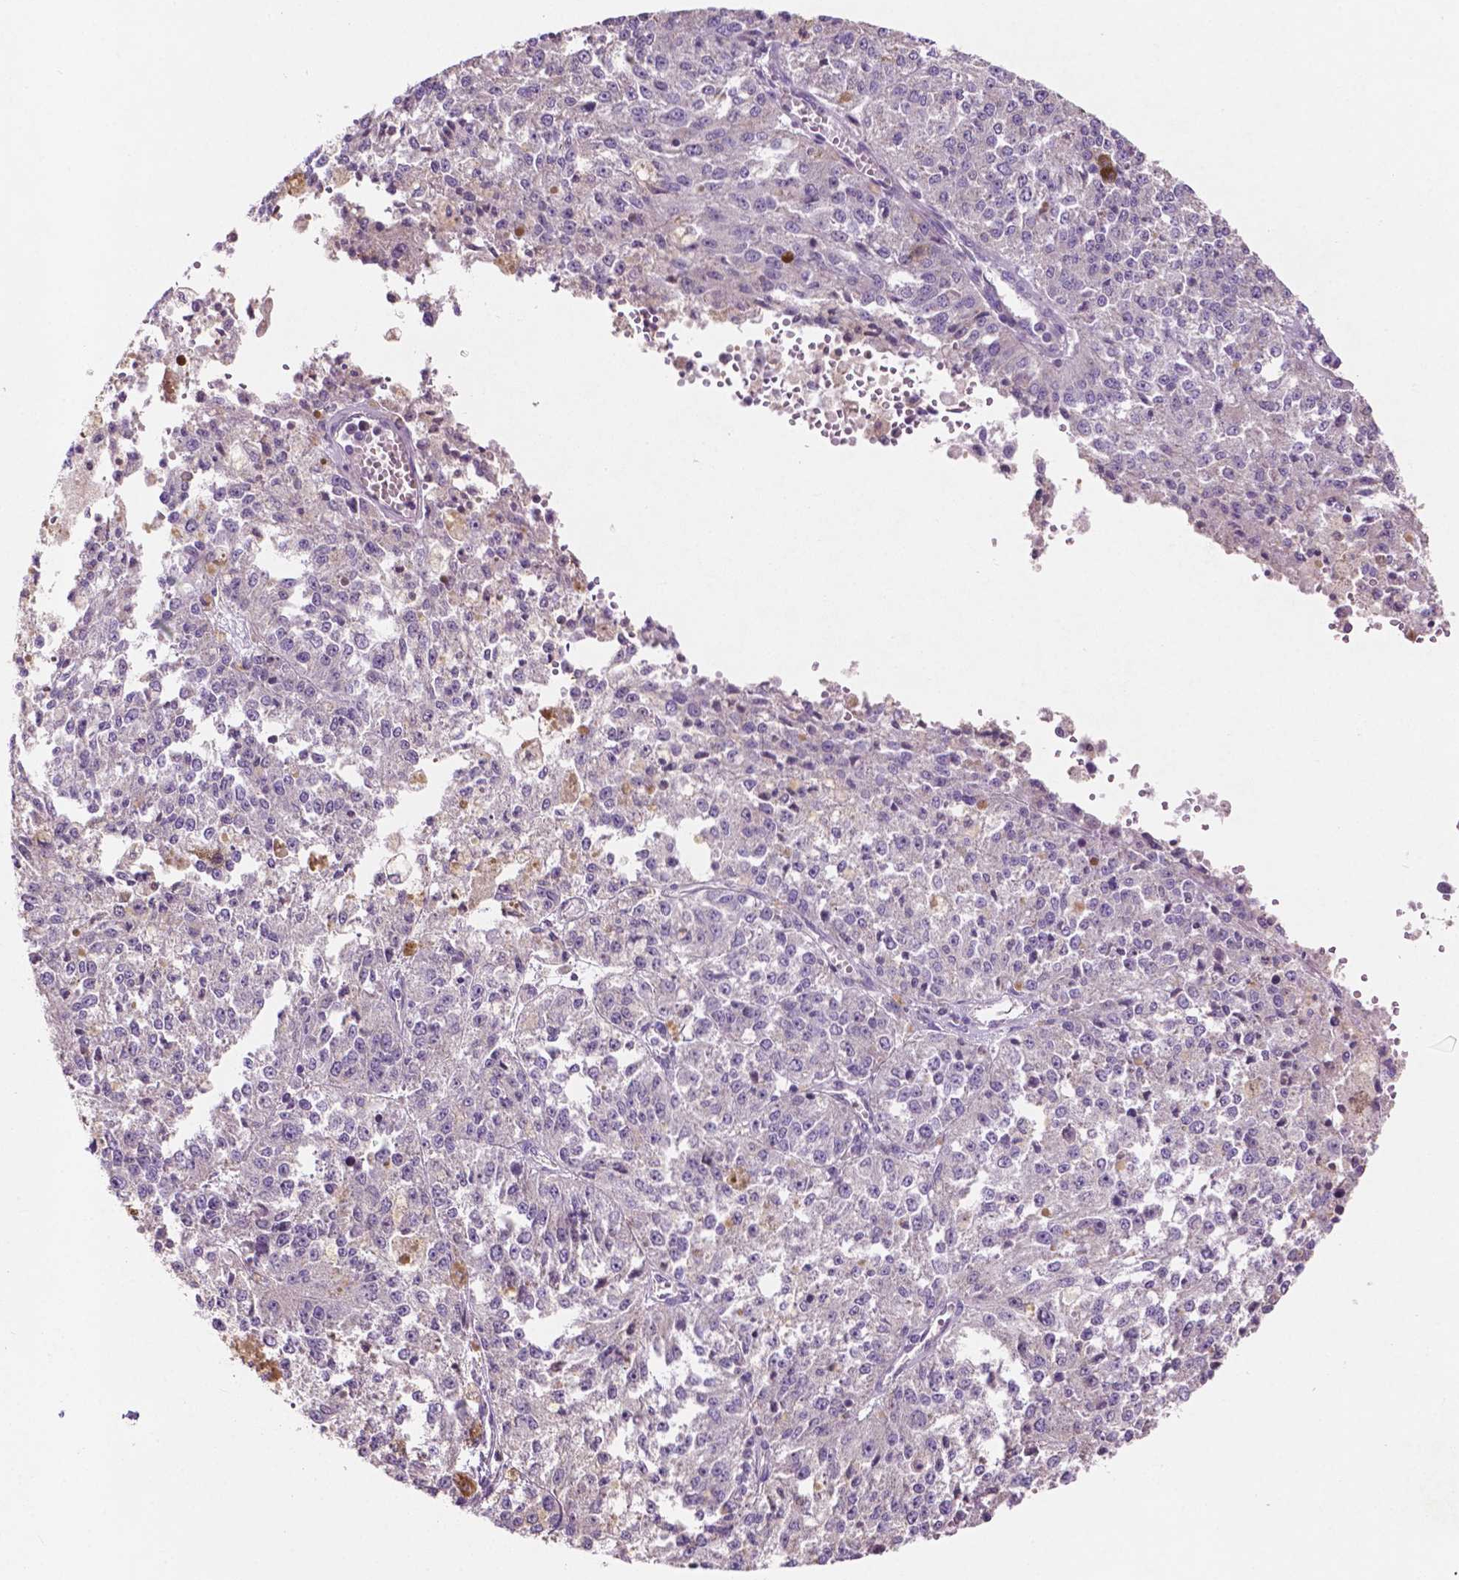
{"staining": {"intensity": "negative", "quantity": "none", "location": "none"}, "tissue": "melanoma", "cell_type": "Tumor cells", "image_type": "cancer", "snomed": [{"axis": "morphology", "description": "Malignant melanoma, Metastatic site"}, {"axis": "topography", "description": "Lymph node"}], "caption": "IHC histopathology image of neoplastic tissue: human malignant melanoma (metastatic site) stained with DAB (3,3'-diaminobenzidine) reveals no significant protein positivity in tumor cells.", "gene": "LRP1B", "patient": {"sex": "female", "age": 64}}